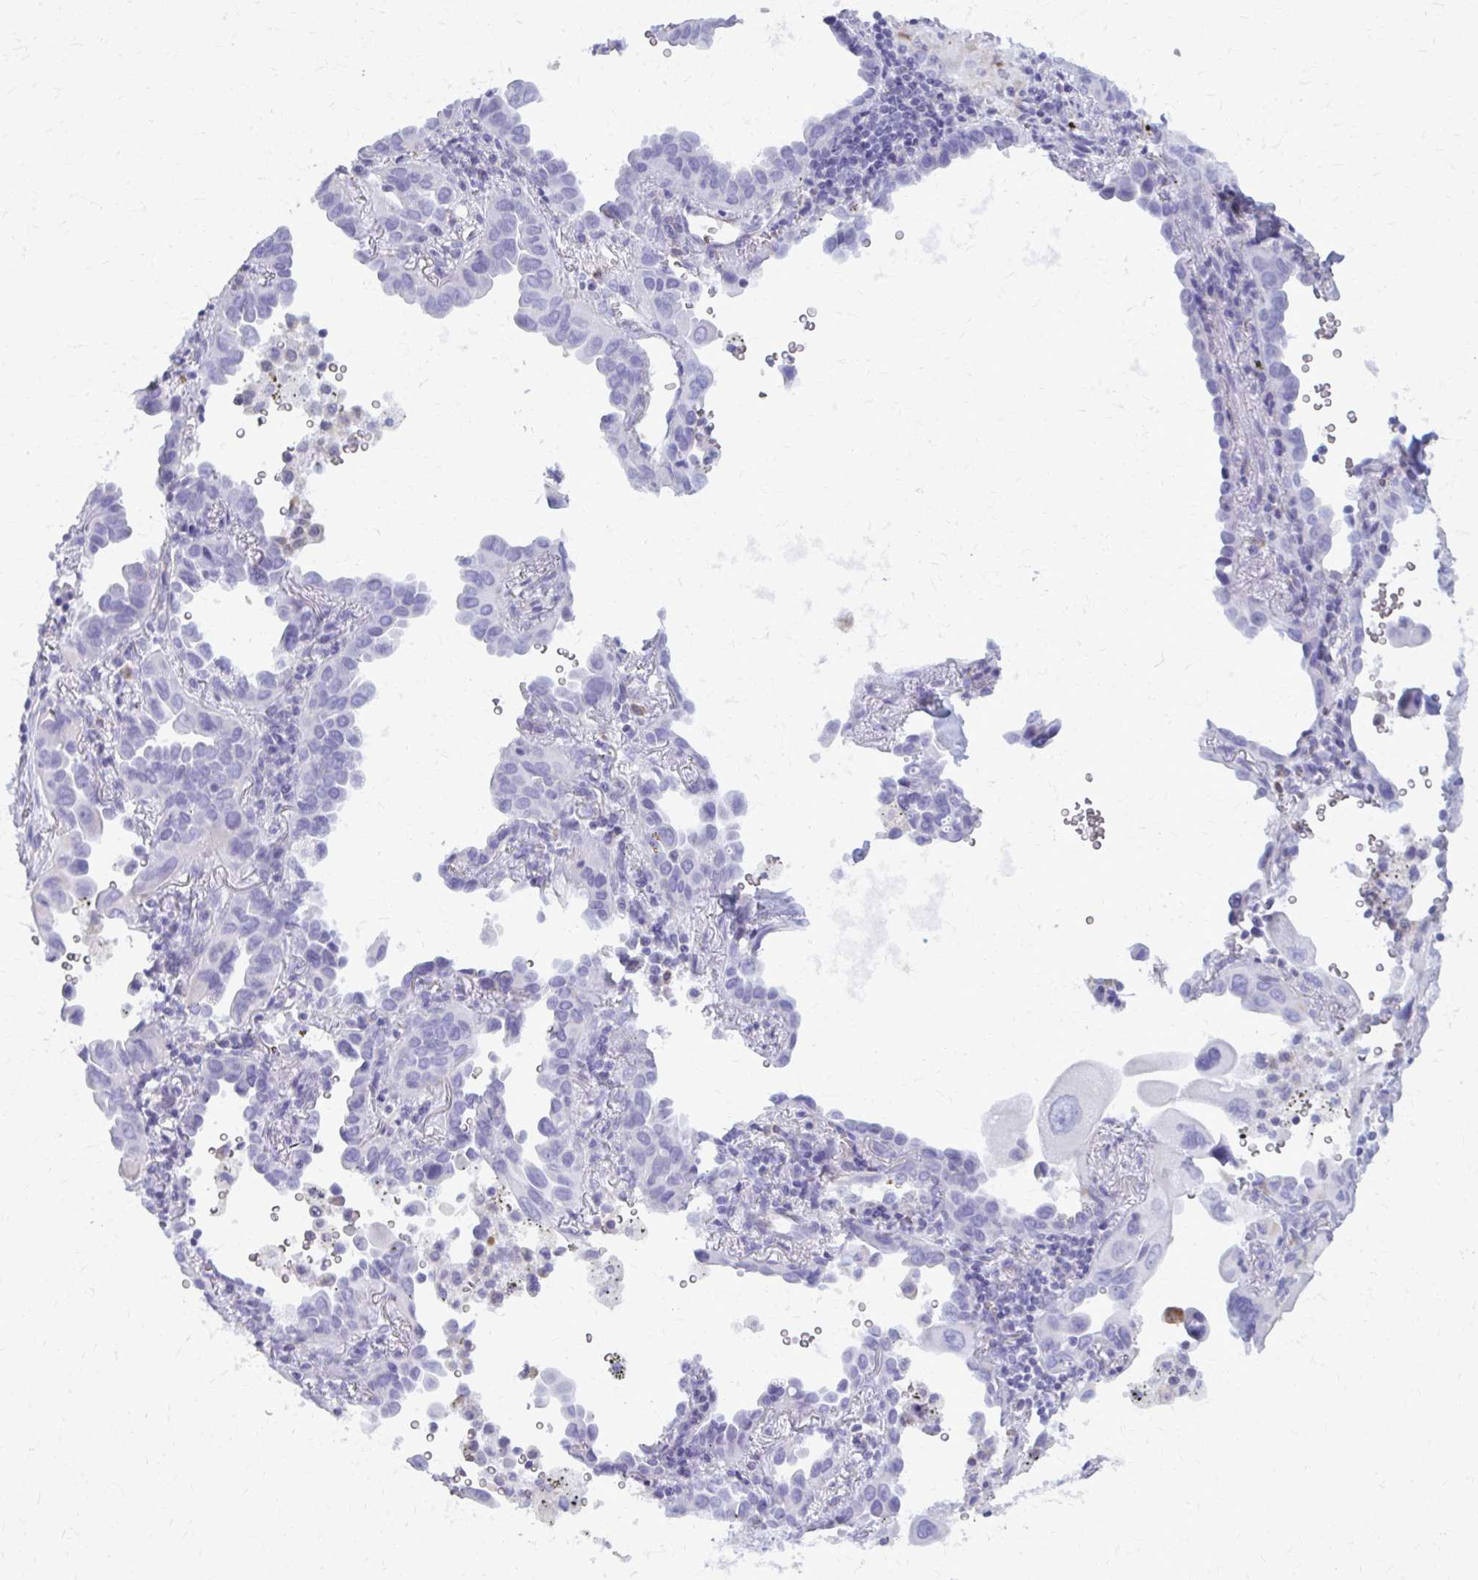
{"staining": {"intensity": "negative", "quantity": "none", "location": "none"}, "tissue": "lung cancer", "cell_type": "Tumor cells", "image_type": "cancer", "snomed": [{"axis": "morphology", "description": "Adenocarcinoma, NOS"}, {"axis": "topography", "description": "Lung"}], "caption": "DAB (3,3'-diaminobenzidine) immunohistochemical staining of human adenocarcinoma (lung) exhibits no significant positivity in tumor cells. (DAB (3,3'-diaminobenzidine) immunohistochemistry (IHC) with hematoxylin counter stain).", "gene": "GFAP", "patient": {"sex": "male", "age": 68}}